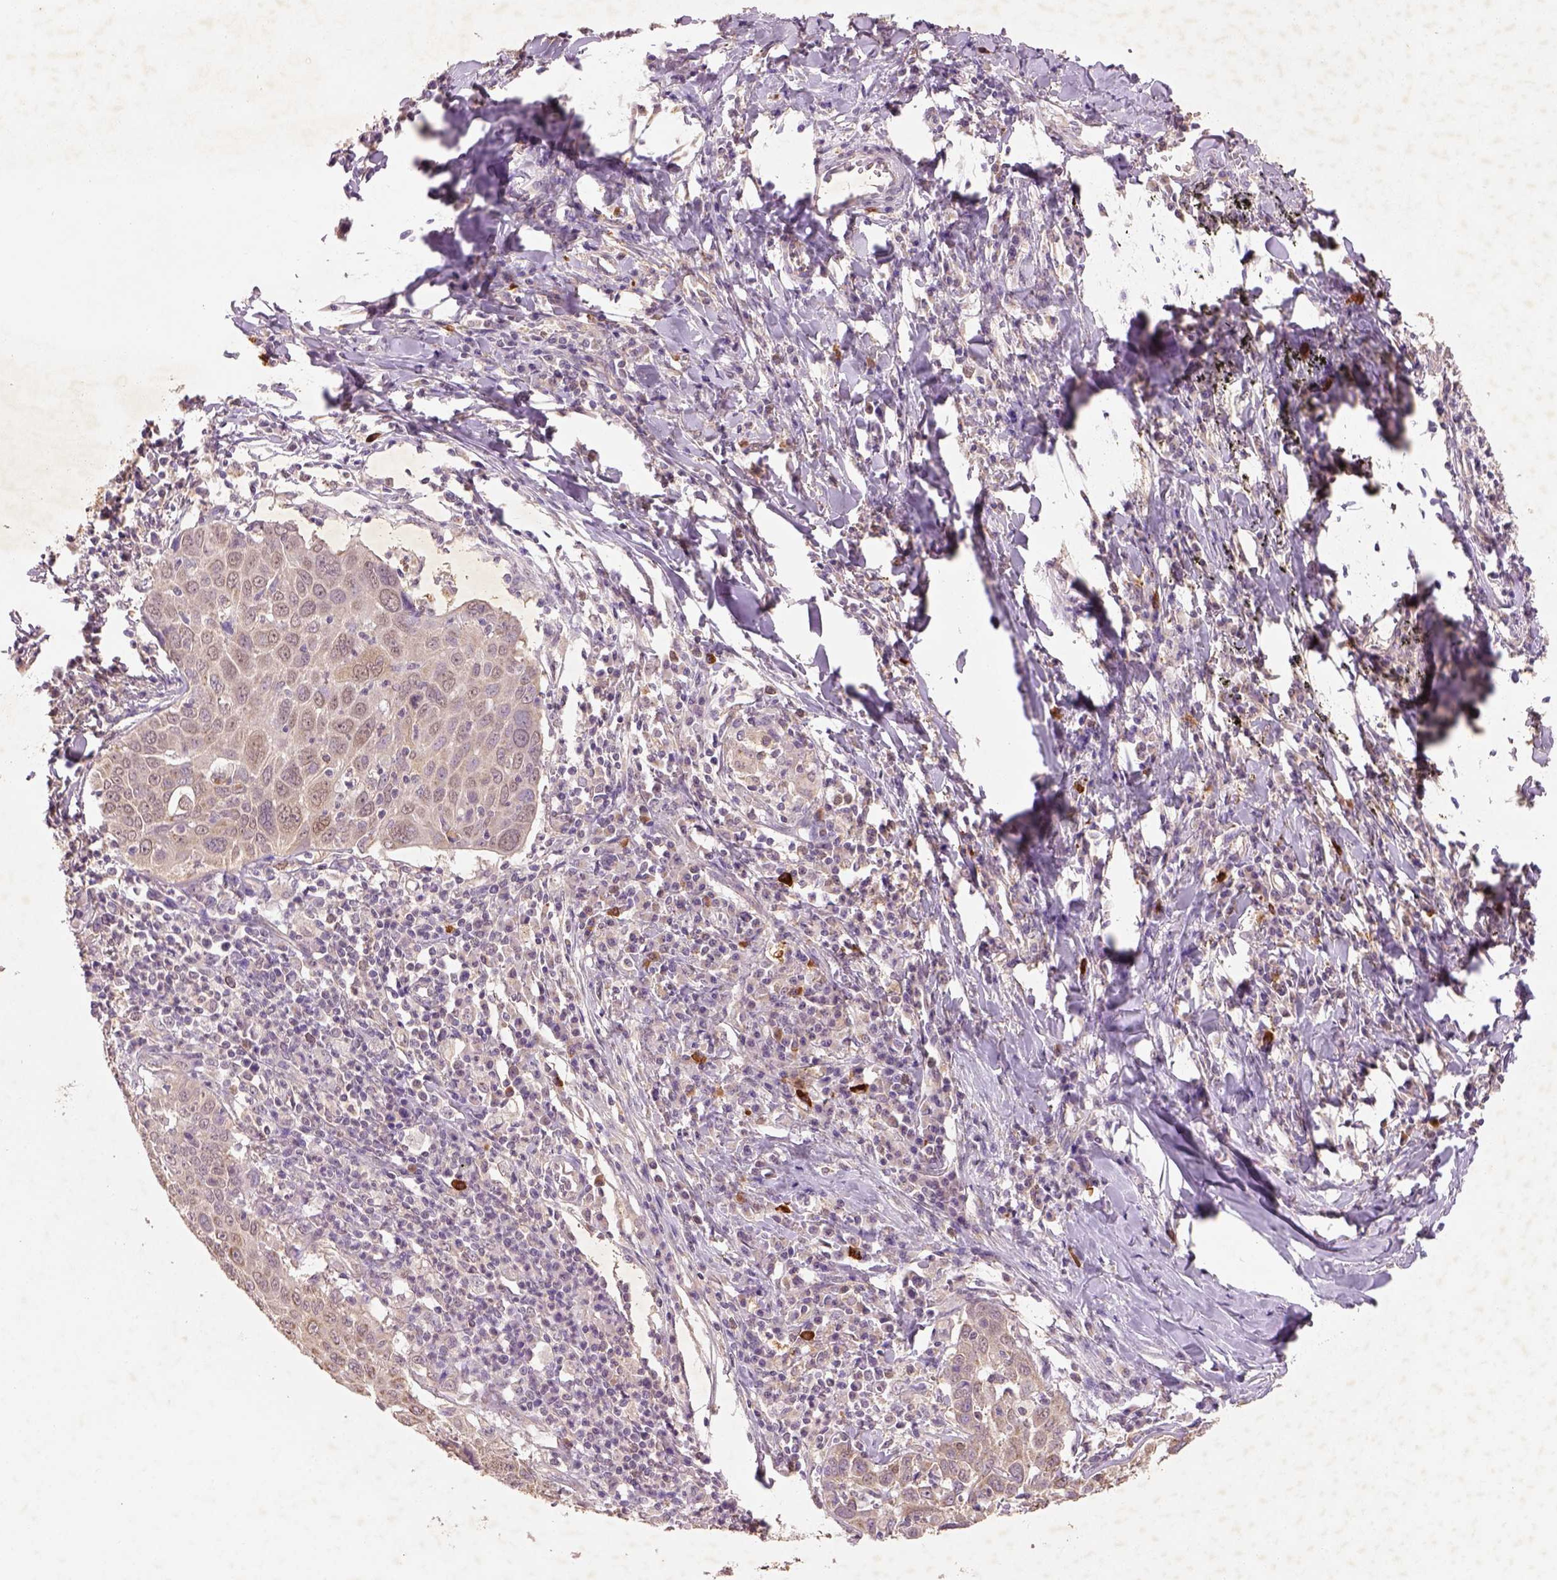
{"staining": {"intensity": "weak", "quantity": "25%-75%", "location": "cytoplasmic/membranous"}, "tissue": "lung cancer", "cell_type": "Tumor cells", "image_type": "cancer", "snomed": [{"axis": "morphology", "description": "Squamous cell carcinoma, NOS"}, {"axis": "topography", "description": "Lung"}], "caption": "This image reveals immunohistochemistry staining of human lung cancer, with low weak cytoplasmic/membranous positivity in about 25%-75% of tumor cells.", "gene": "AP2B1", "patient": {"sex": "male", "age": 57}}